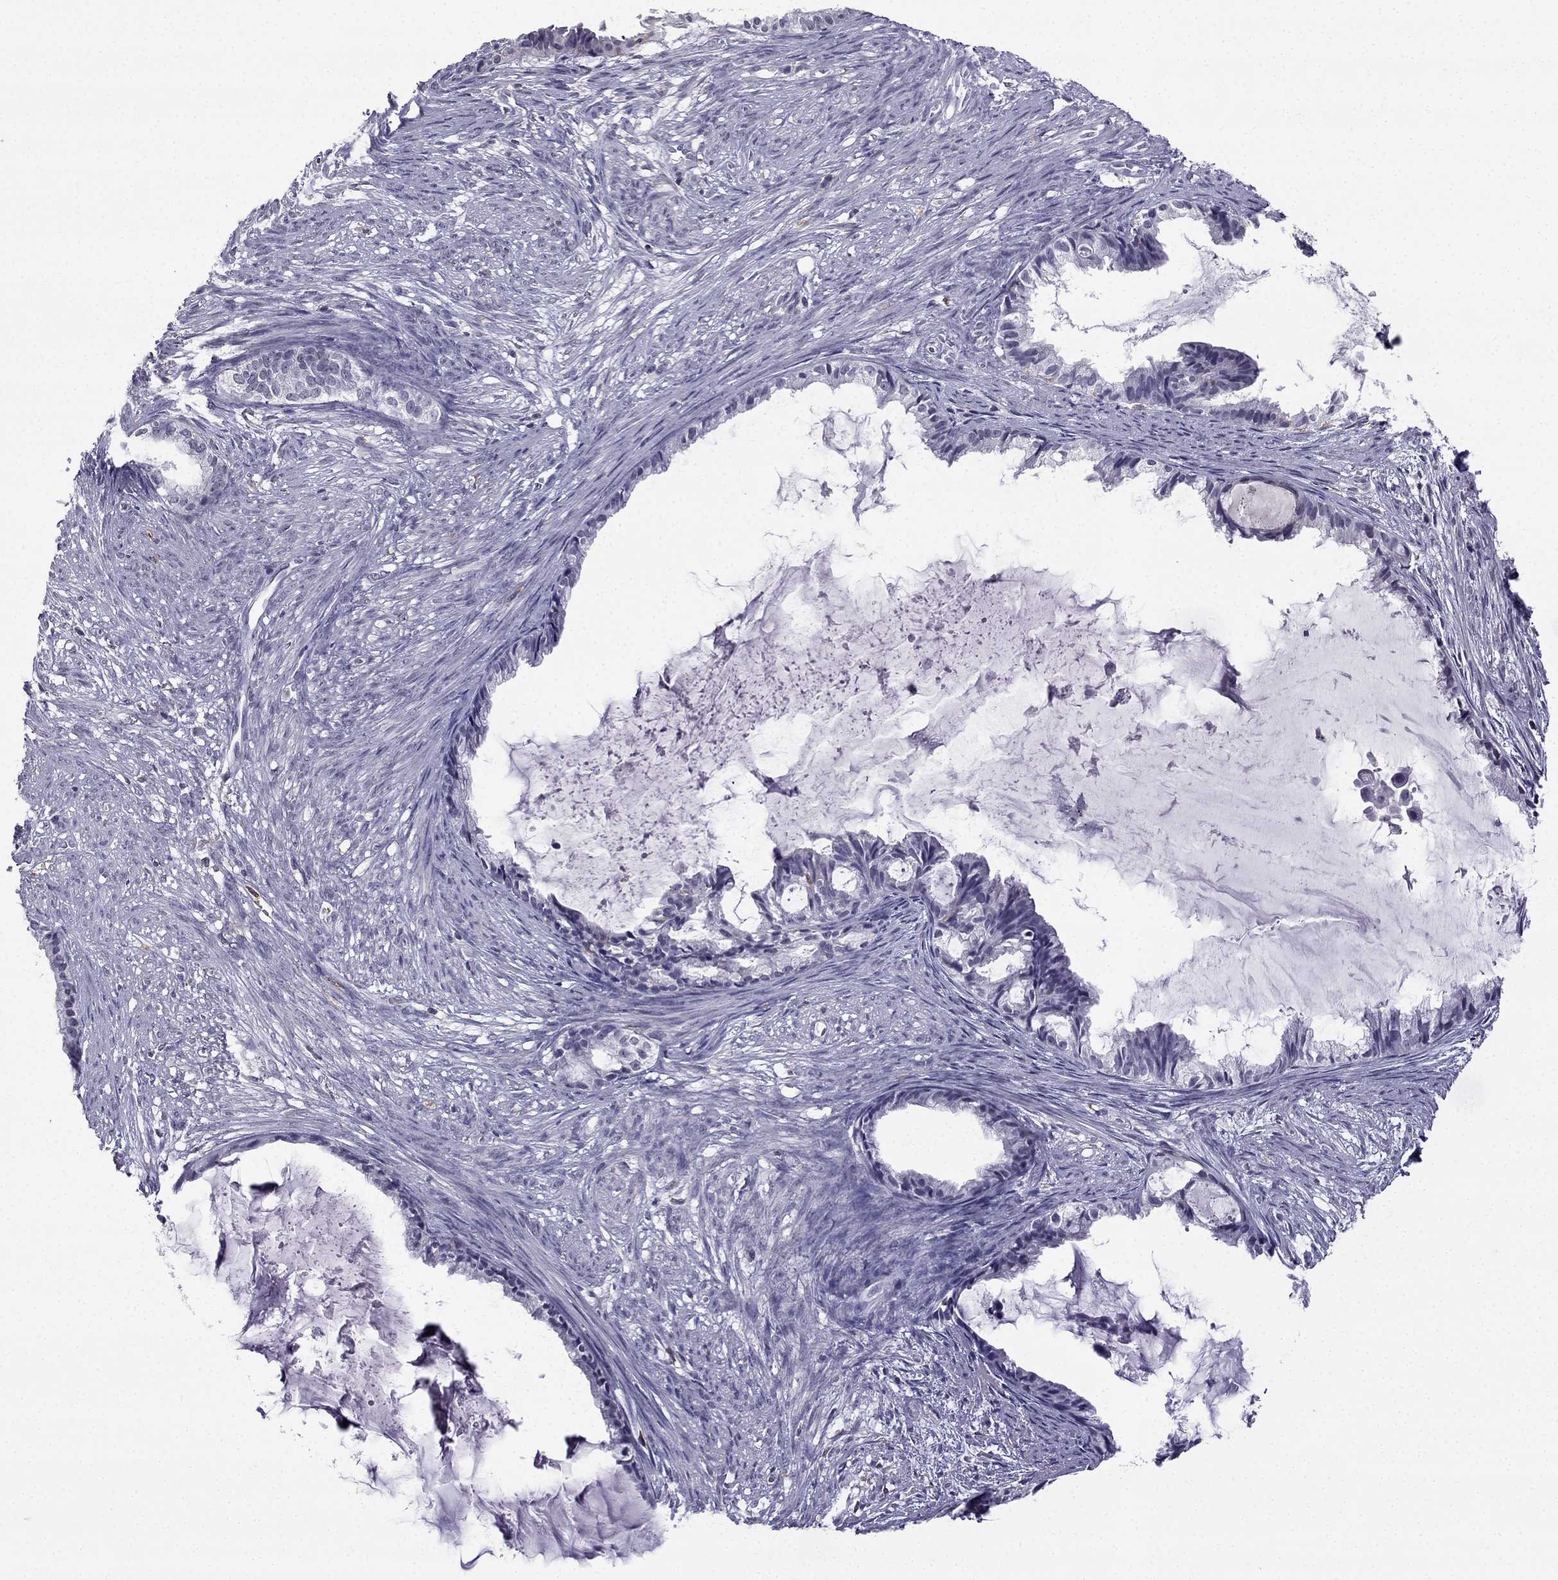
{"staining": {"intensity": "negative", "quantity": "none", "location": "none"}, "tissue": "endometrial cancer", "cell_type": "Tumor cells", "image_type": "cancer", "snomed": [{"axis": "morphology", "description": "Adenocarcinoma, NOS"}, {"axis": "topography", "description": "Endometrium"}], "caption": "Tumor cells are negative for brown protein staining in endometrial adenocarcinoma.", "gene": "CCK", "patient": {"sex": "female", "age": 86}}